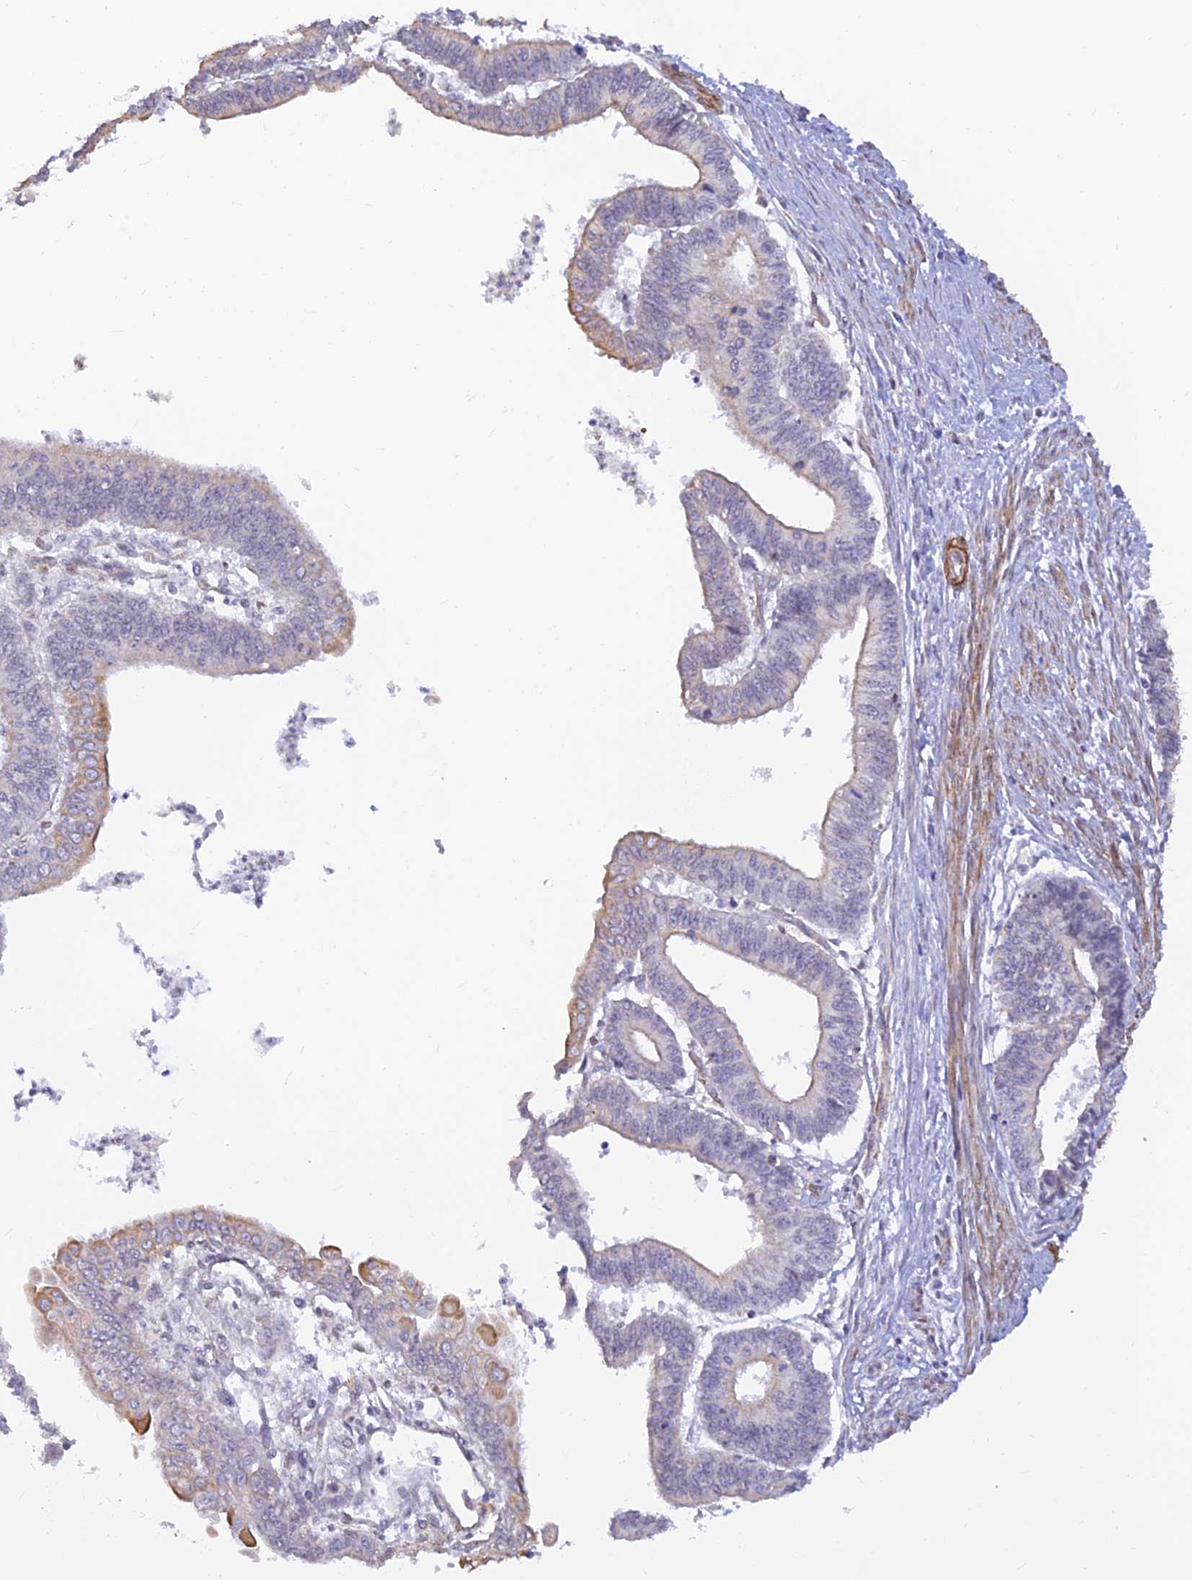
{"staining": {"intensity": "weak", "quantity": "<25%", "location": "cytoplasmic/membranous"}, "tissue": "endometrial cancer", "cell_type": "Tumor cells", "image_type": "cancer", "snomed": [{"axis": "morphology", "description": "Adenocarcinoma, NOS"}, {"axis": "topography", "description": "Endometrium"}], "caption": "Immunohistochemistry (IHC) of adenocarcinoma (endometrial) reveals no staining in tumor cells.", "gene": "ALDH1L2", "patient": {"sex": "female", "age": 73}}